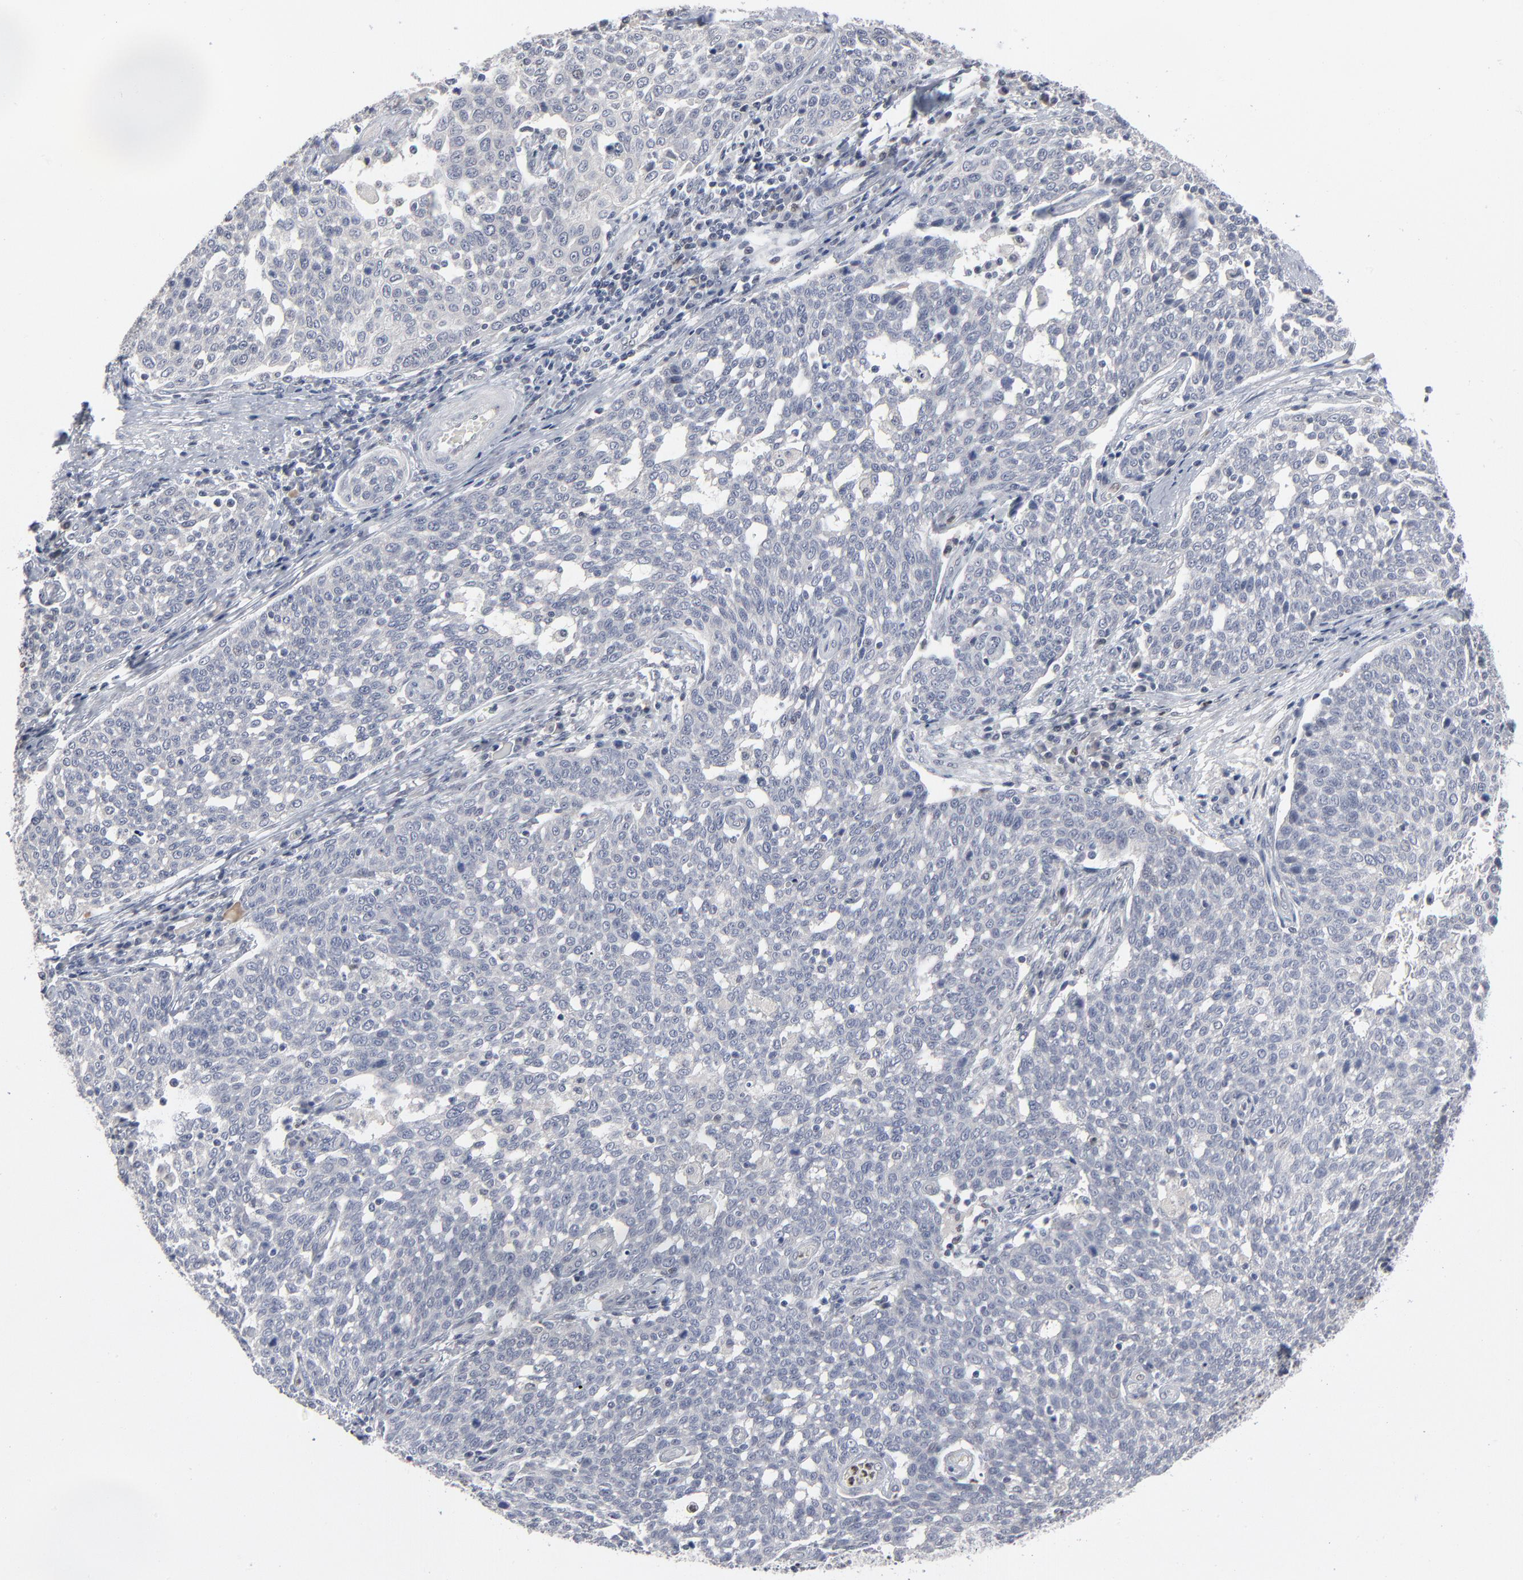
{"staining": {"intensity": "negative", "quantity": "none", "location": "none"}, "tissue": "cervical cancer", "cell_type": "Tumor cells", "image_type": "cancer", "snomed": [{"axis": "morphology", "description": "Squamous cell carcinoma, NOS"}, {"axis": "topography", "description": "Cervix"}], "caption": "Protein analysis of cervical cancer demonstrates no significant positivity in tumor cells.", "gene": "FOXN2", "patient": {"sex": "female", "age": 34}}